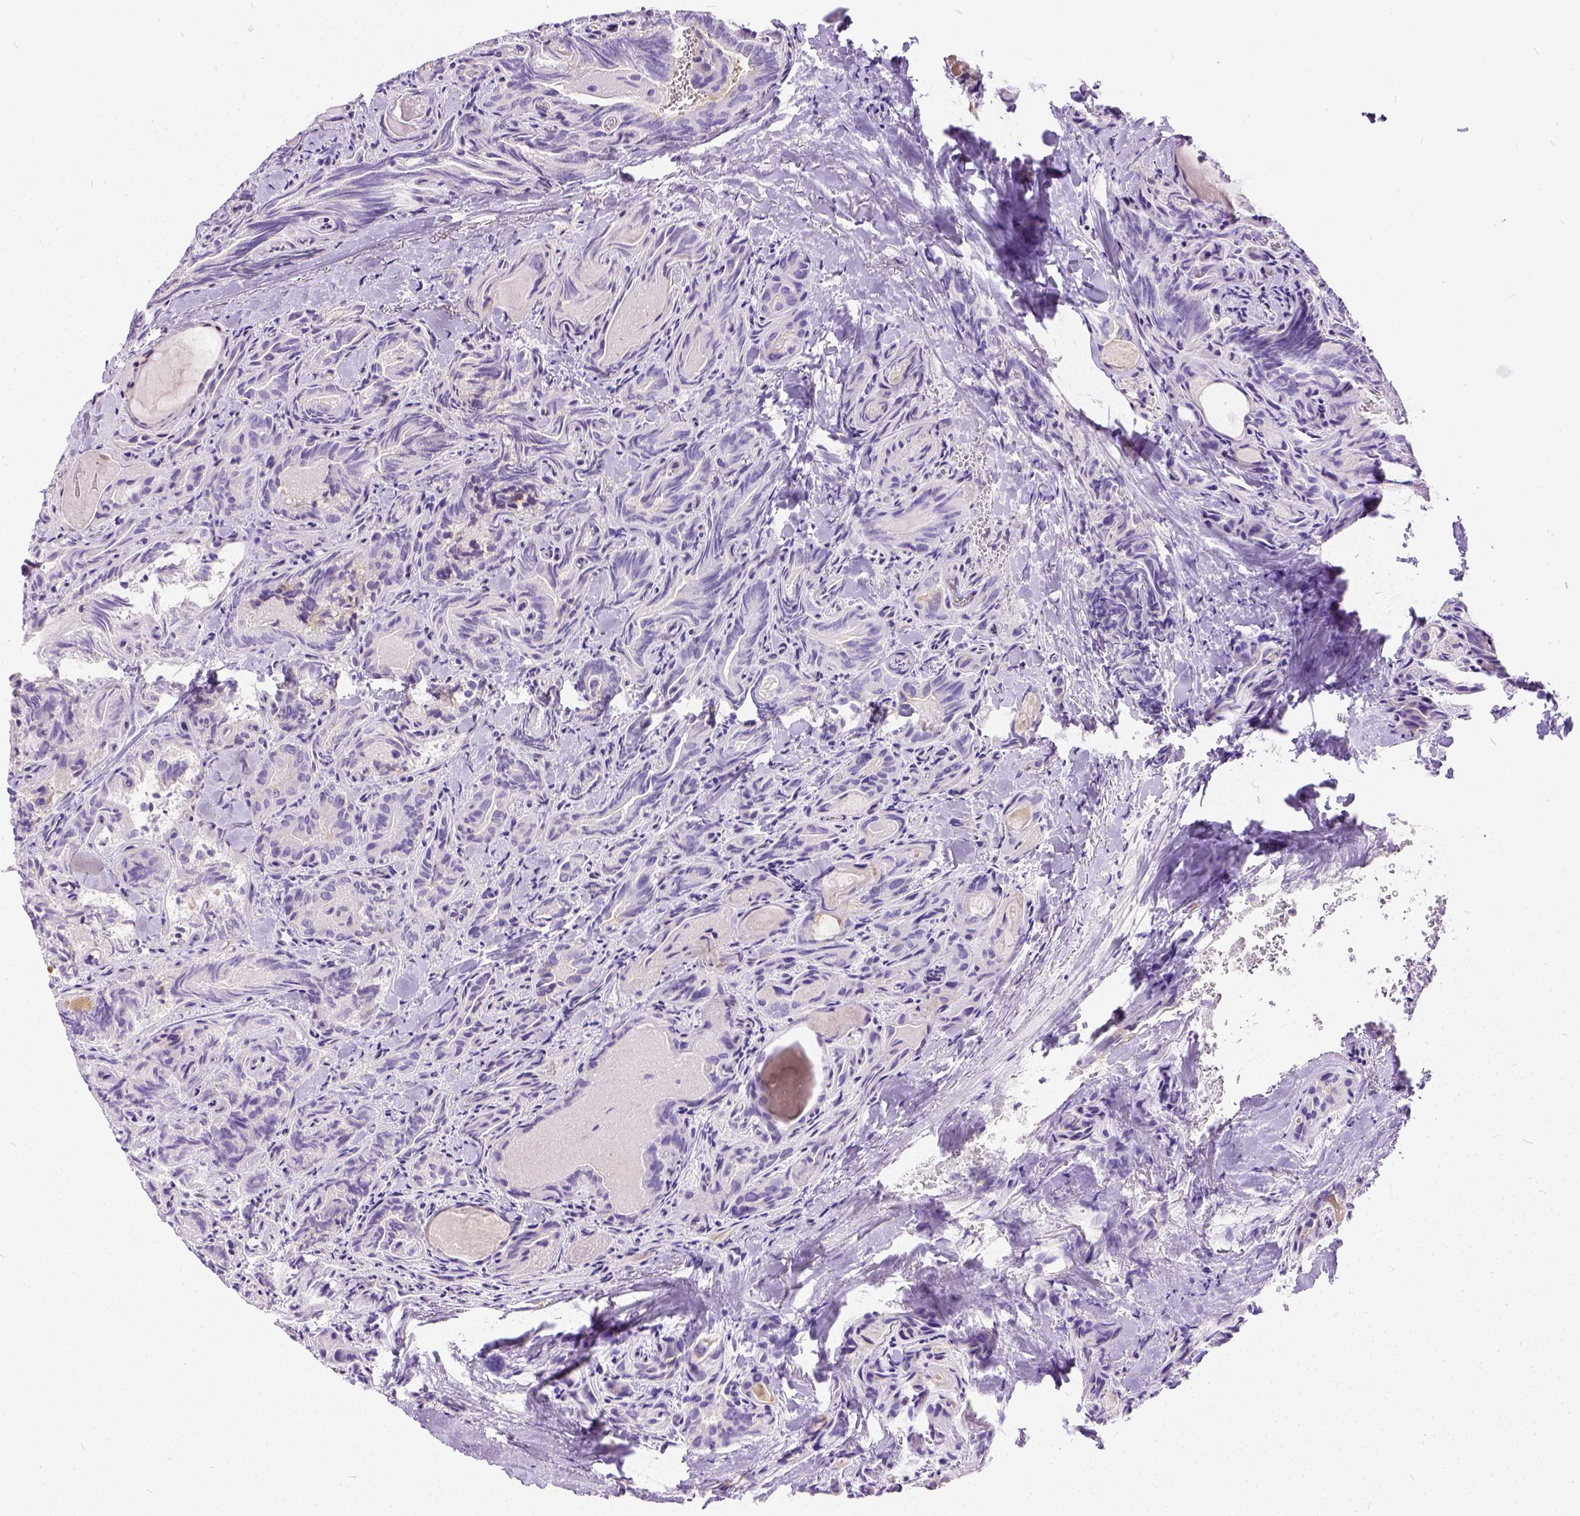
{"staining": {"intensity": "negative", "quantity": "none", "location": "none"}, "tissue": "thyroid cancer", "cell_type": "Tumor cells", "image_type": "cancer", "snomed": [{"axis": "morphology", "description": "Papillary adenocarcinoma, NOS"}, {"axis": "topography", "description": "Thyroid gland"}], "caption": "Immunohistochemistry micrograph of papillary adenocarcinoma (thyroid) stained for a protein (brown), which shows no staining in tumor cells.", "gene": "CADM4", "patient": {"sex": "female", "age": 75}}